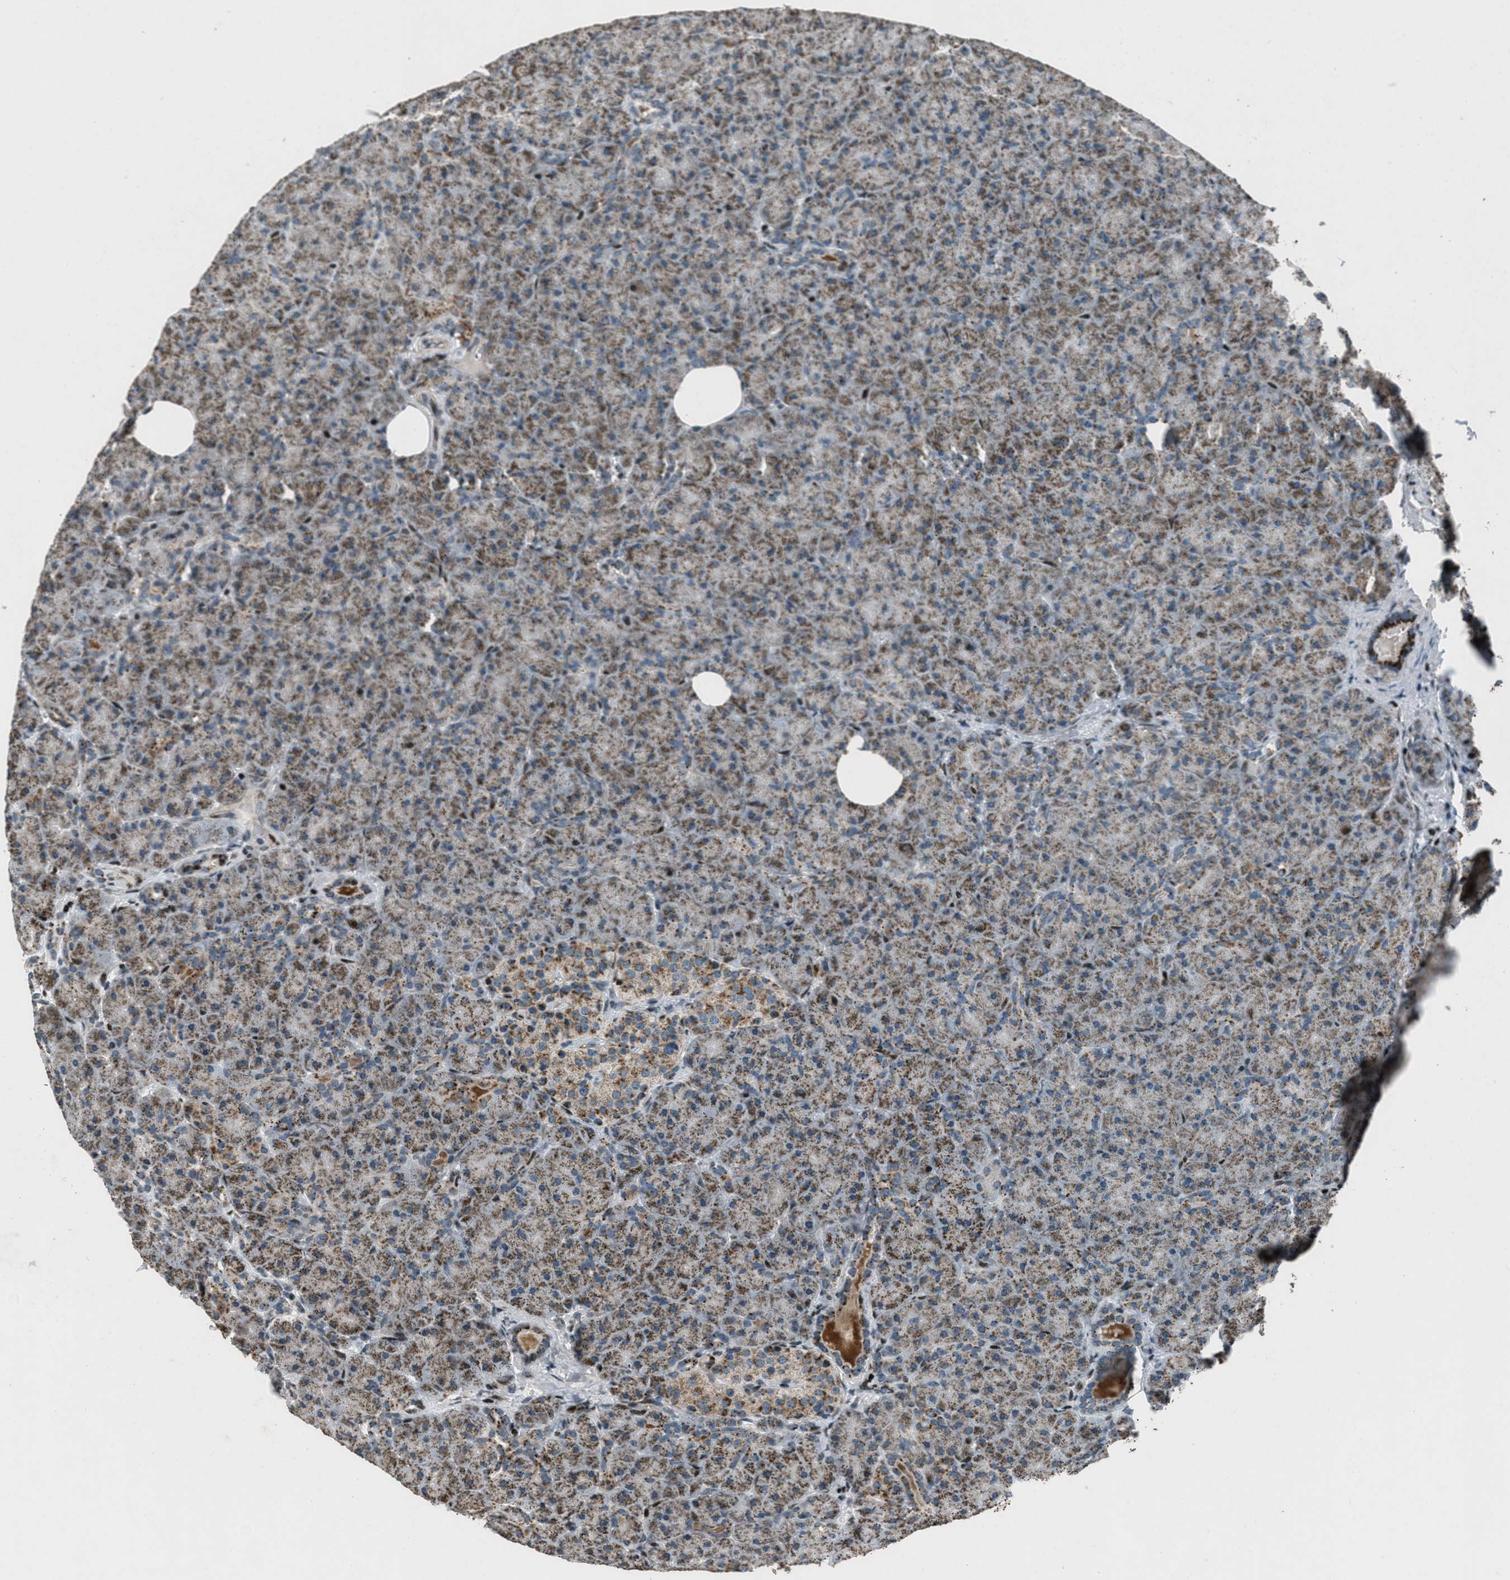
{"staining": {"intensity": "moderate", "quantity": ">75%", "location": "cytoplasmic/membranous,nuclear"}, "tissue": "pancreas", "cell_type": "Exocrine glandular cells", "image_type": "normal", "snomed": [{"axis": "morphology", "description": "Normal tissue, NOS"}, {"axis": "topography", "description": "Pancreas"}], "caption": "Exocrine glandular cells exhibit medium levels of moderate cytoplasmic/membranous,nuclear staining in about >75% of cells in normal pancreas.", "gene": "GPC6", "patient": {"sex": "male", "age": 66}}